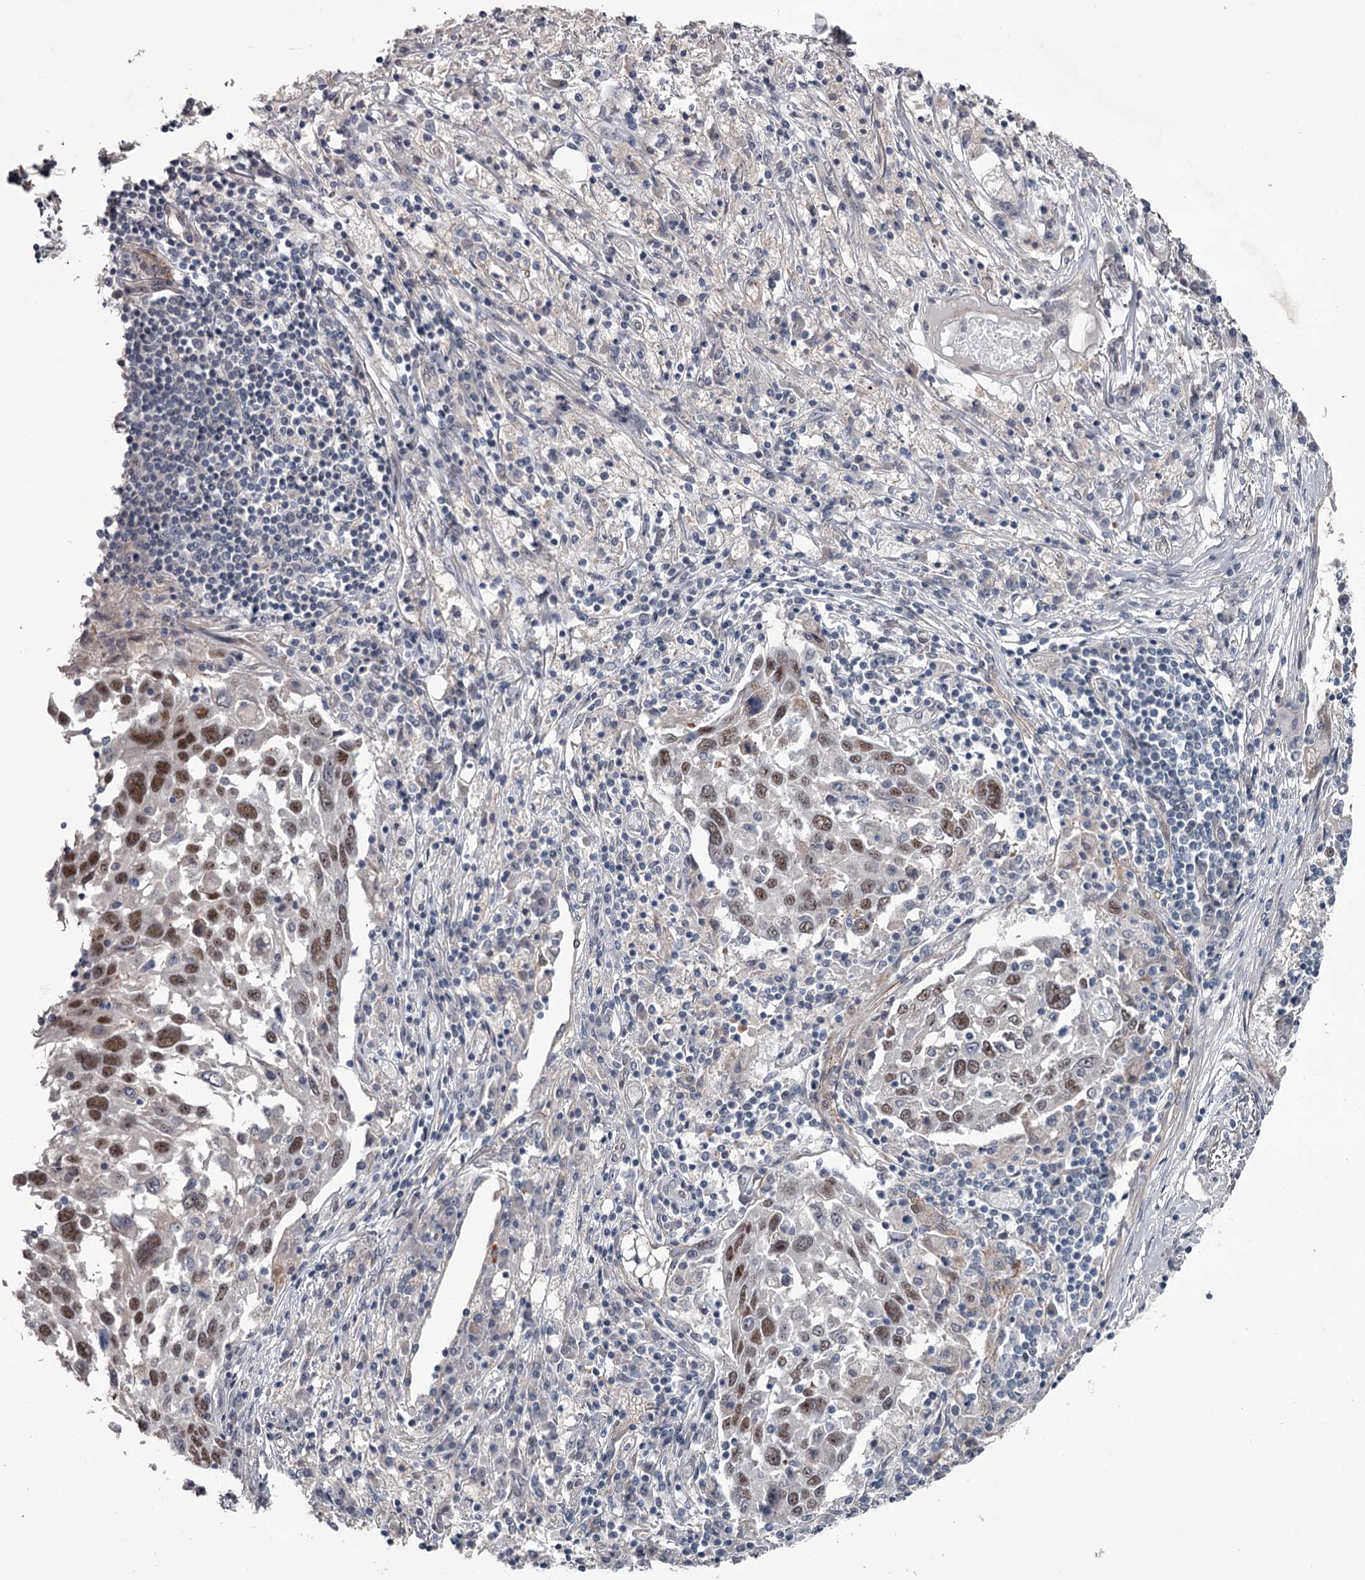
{"staining": {"intensity": "moderate", "quantity": ">75%", "location": "nuclear"}, "tissue": "lung cancer", "cell_type": "Tumor cells", "image_type": "cancer", "snomed": [{"axis": "morphology", "description": "Squamous cell carcinoma, NOS"}, {"axis": "topography", "description": "Lung"}], "caption": "There is medium levels of moderate nuclear positivity in tumor cells of squamous cell carcinoma (lung), as demonstrated by immunohistochemical staining (brown color).", "gene": "PRPF40B", "patient": {"sex": "male", "age": 65}}